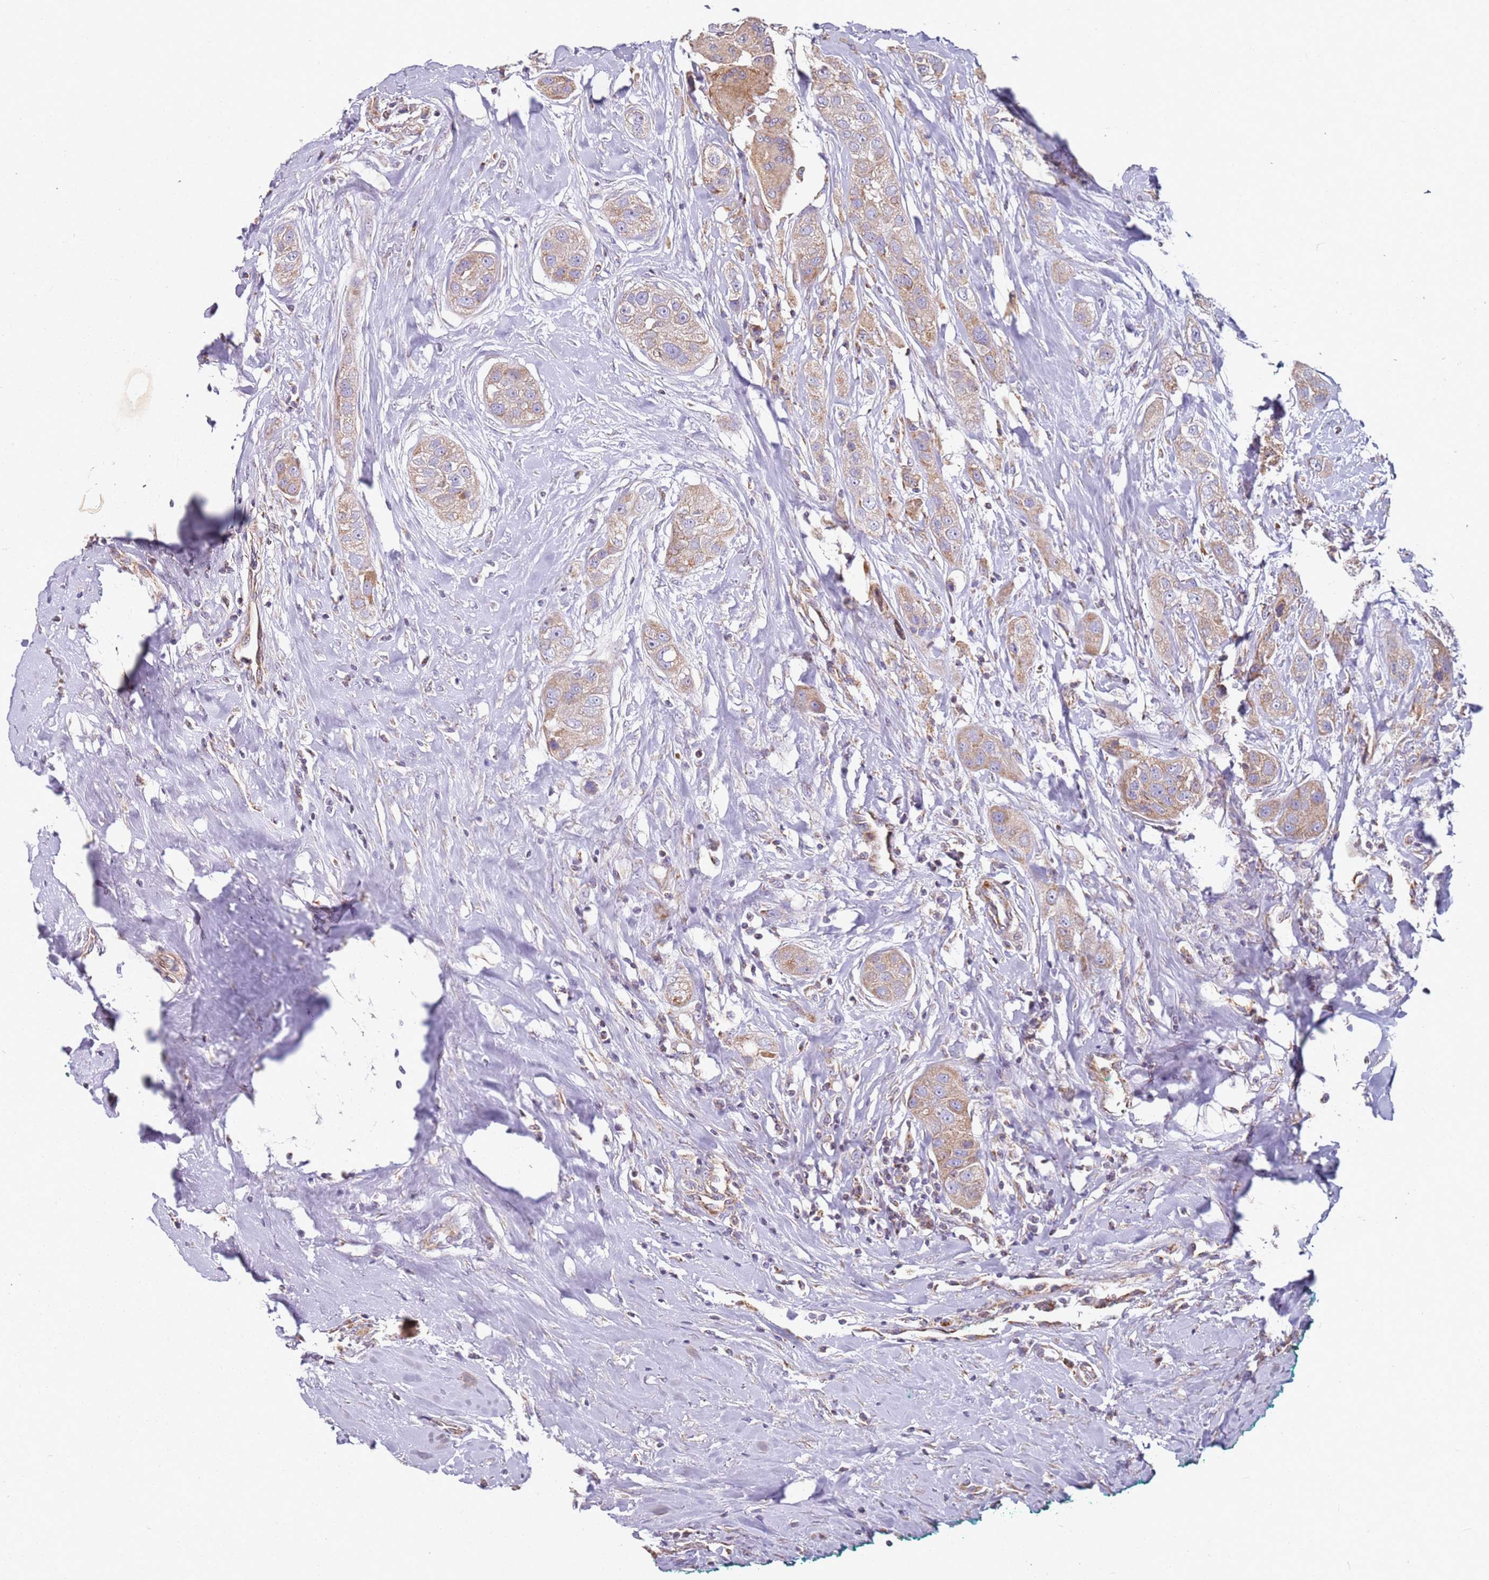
{"staining": {"intensity": "moderate", "quantity": ">75%", "location": "cytoplasmic/membranous"}, "tissue": "head and neck cancer", "cell_type": "Tumor cells", "image_type": "cancer", "snomed": [{"axis": "morphology", "description": "Normal tissue, NOS"}, {"axis": "morphology", "description": "Squamous cell carcinoma, NOS"}, {"axis": "topography", "description": "Skeletal muscle"}, {"axis": "topography", "description": "Head-Neck"}], "caption": "Head and neck squamous cell carcinoma stained with a brown dye shows moderate cytoplasmic/membranous positive expression in about >75% of tumor cells.", "gene": "ALS2", "patient": {"sex": "male", "age": 51}}